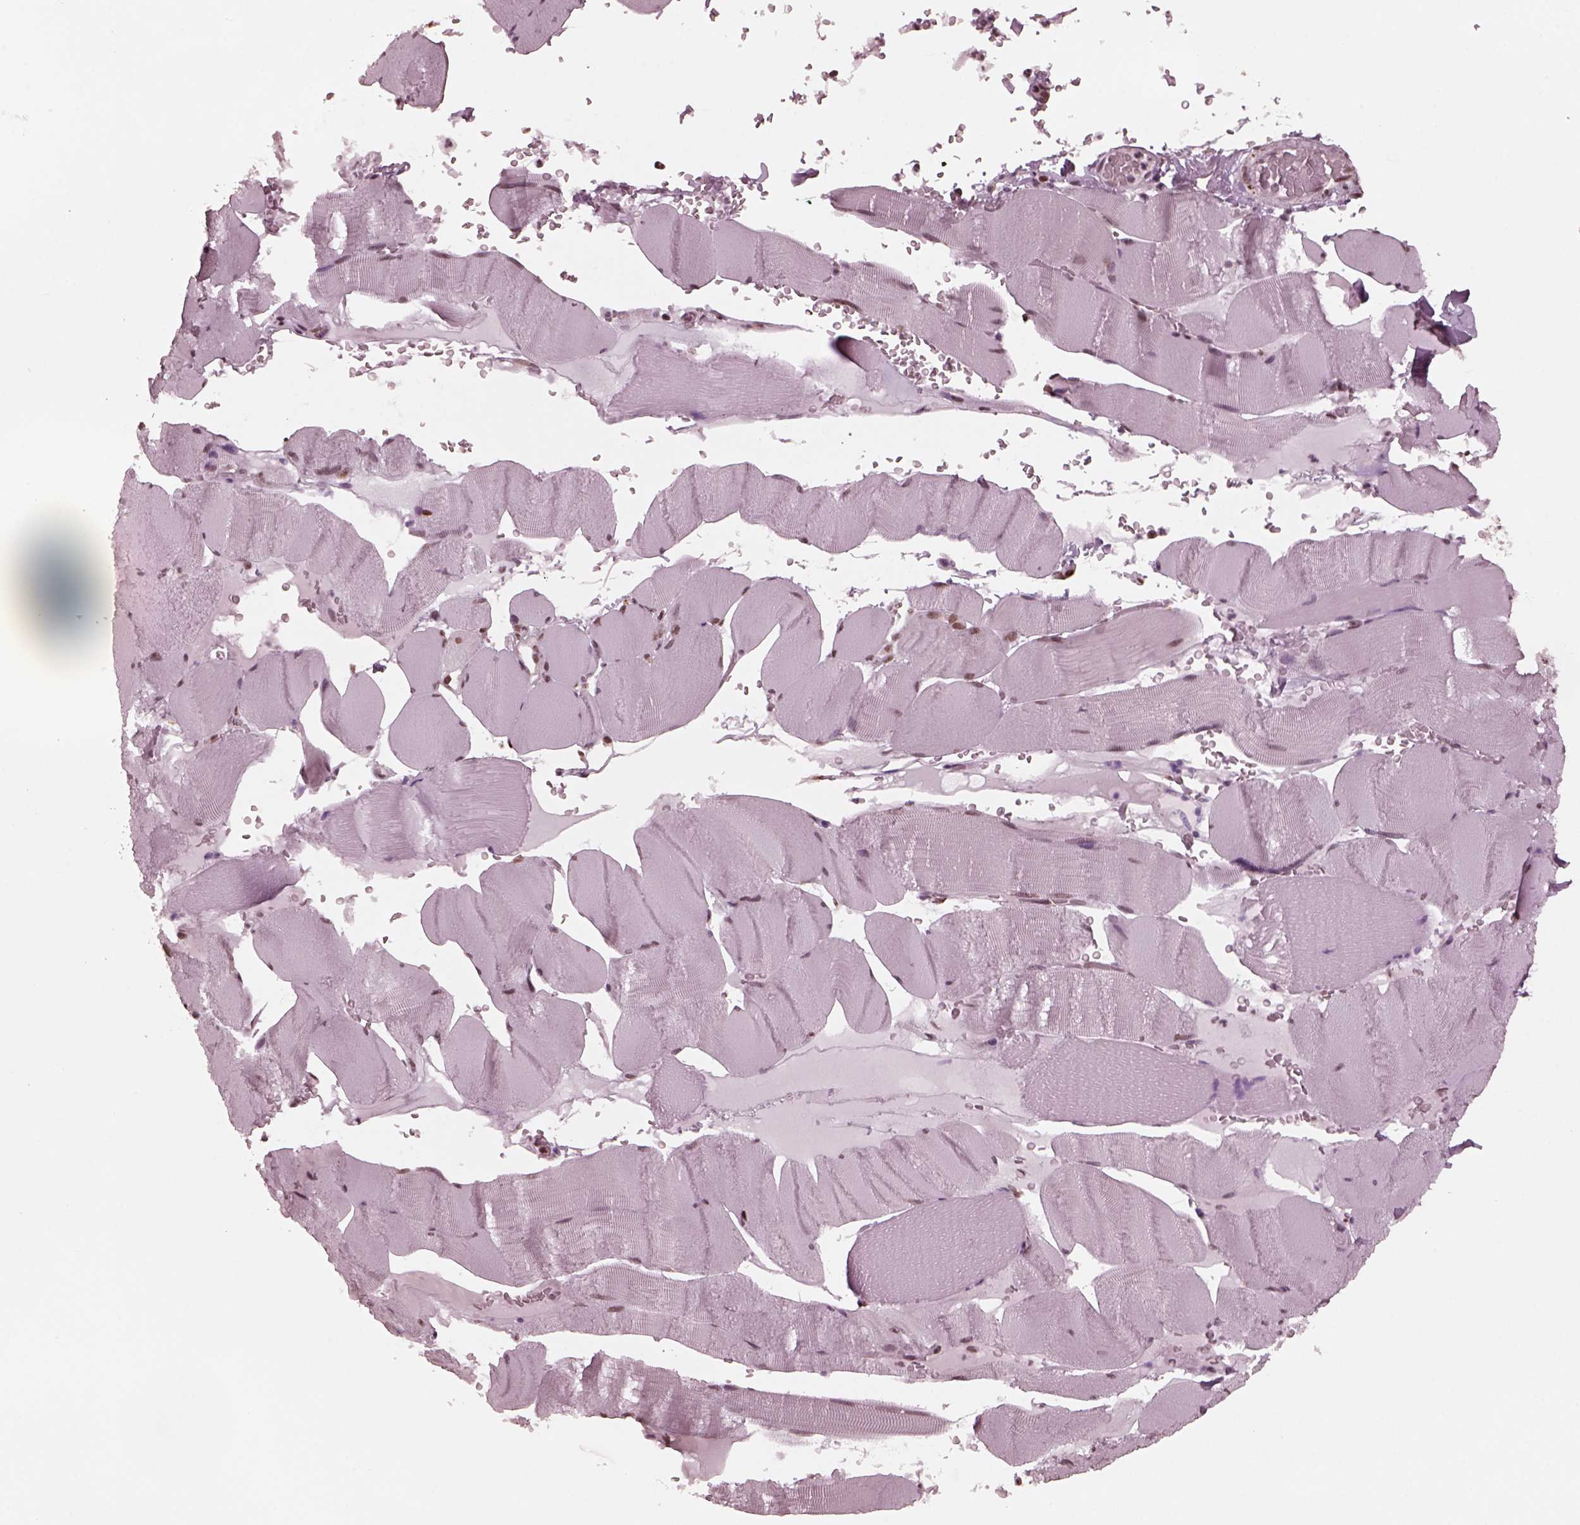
{"staining": {"intensity": "moderate", "quantity": "<25%", "location": "cytoplasmic/membranous,nuclear"}, "tissue": "skeletal muscle", "cell_type": "Myocytes", "image_type": "normal", "snomed": [{"axis": "morphology", "description": "Normal tissue, NOS"}, {"axis": "topography", "description": "Skeletal muscle"}], "caption": "This image demonstrates IHC staining of benign skeletal muscle, with low moderate cytoplasmic/membranous,nuclear positivity in about <25% of myocytes.", "gene": "NSD1", "patient": {"sex": "male", "age": 56}}